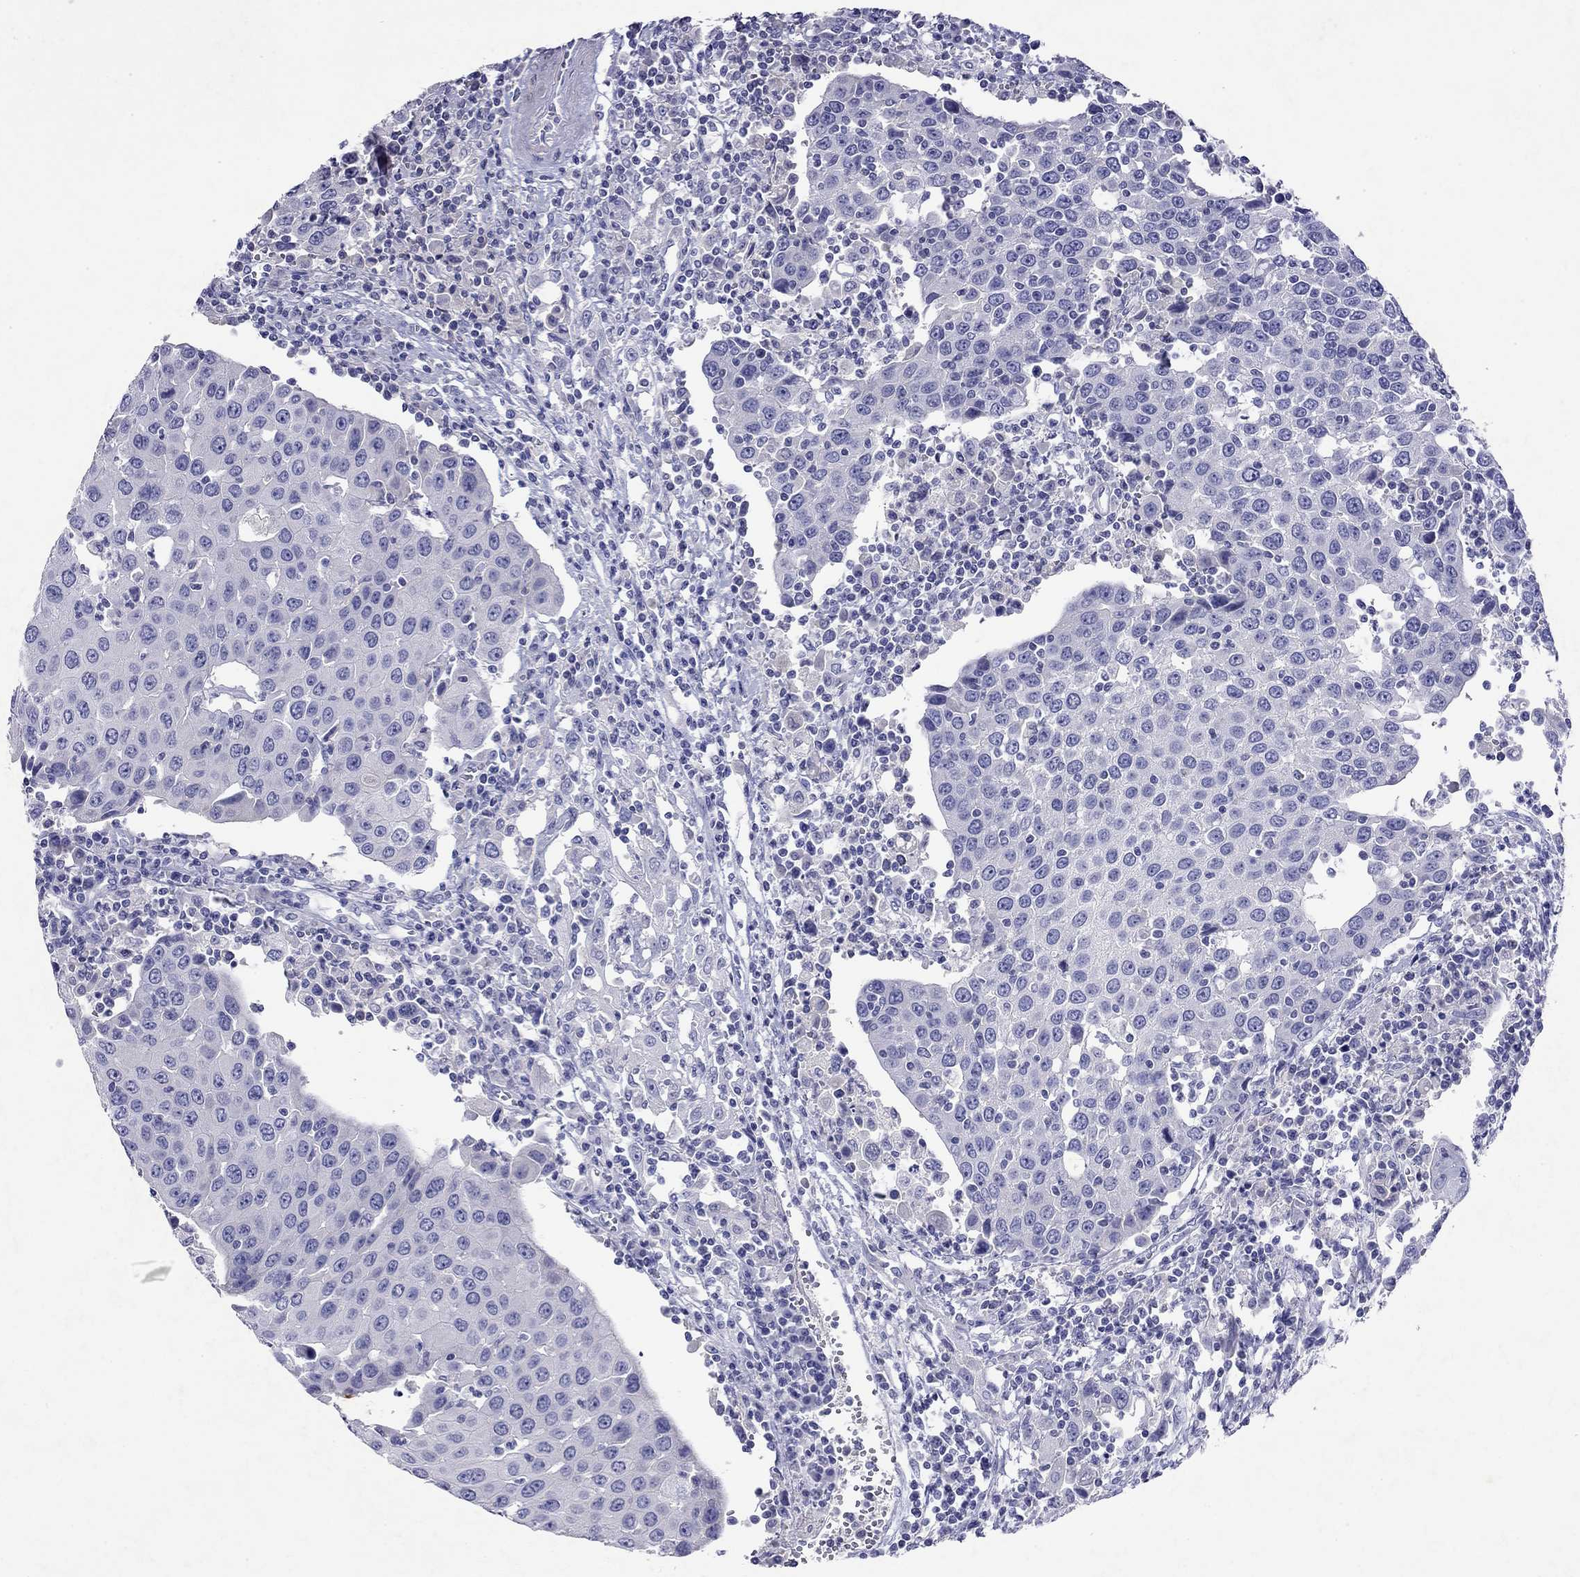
{"staining": {"intensity": "negative", "quantity": "none", "location": "none"}, "tissue": "urothelial cancer", "cell_type": "Tumor cells", "image_type": "cancer", "snomed": [{"axis": "morphology", "description": "Urothelial carcinoma, High grade"}, {"axis": "topography", "description": "Urinary bladder"}], "caption": "Immunohistochemistry micrograph of neoplastic tissue: human urothelial cancer stained with DAB (3,3'-diaminobenzidine) exhibits no significant protein expression in tumor cells.", "gene": "GNAT3", "patient": {"sex": "female", "age": 85}}